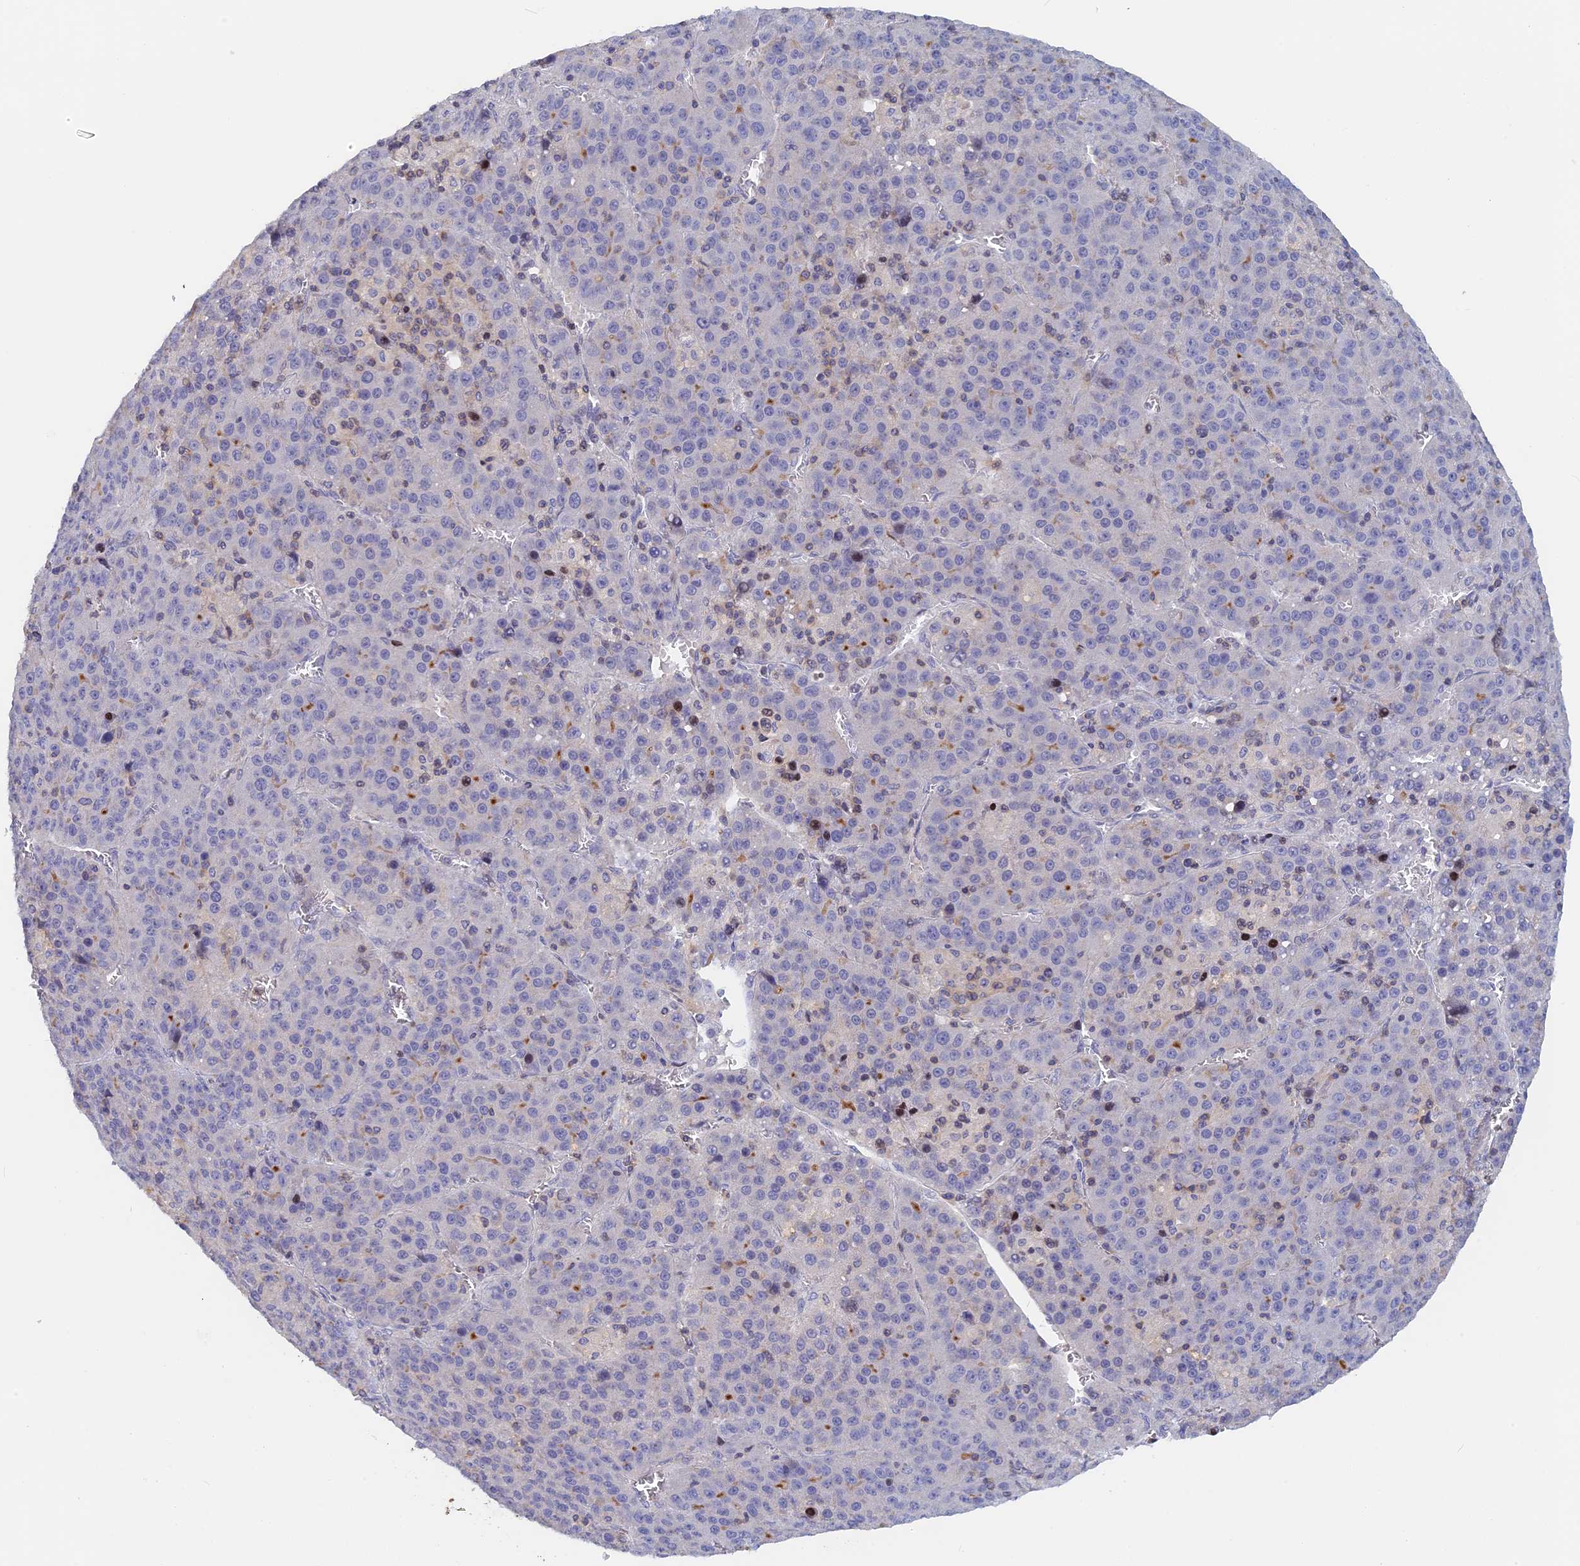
{"staining": {"intensity": "negative", "quantity": "none", "location": "none"}, "tissue": "liver cancer", "cell_type": "Tumor cells", "image_type": "cancer", "snomed": [{"axis": "morphology", "description": "Carcinoma, Hepatocellular, NOS"}, {"axis": "topography", "description": "Liver"}], "caption": "IHC micrograph of human liver hepatocellular carcinoma stained for a protein (brown), which shows no positivity in tumor cells.", "gene": "ACP7", "patient": {"sex": "female", "age": 53}}